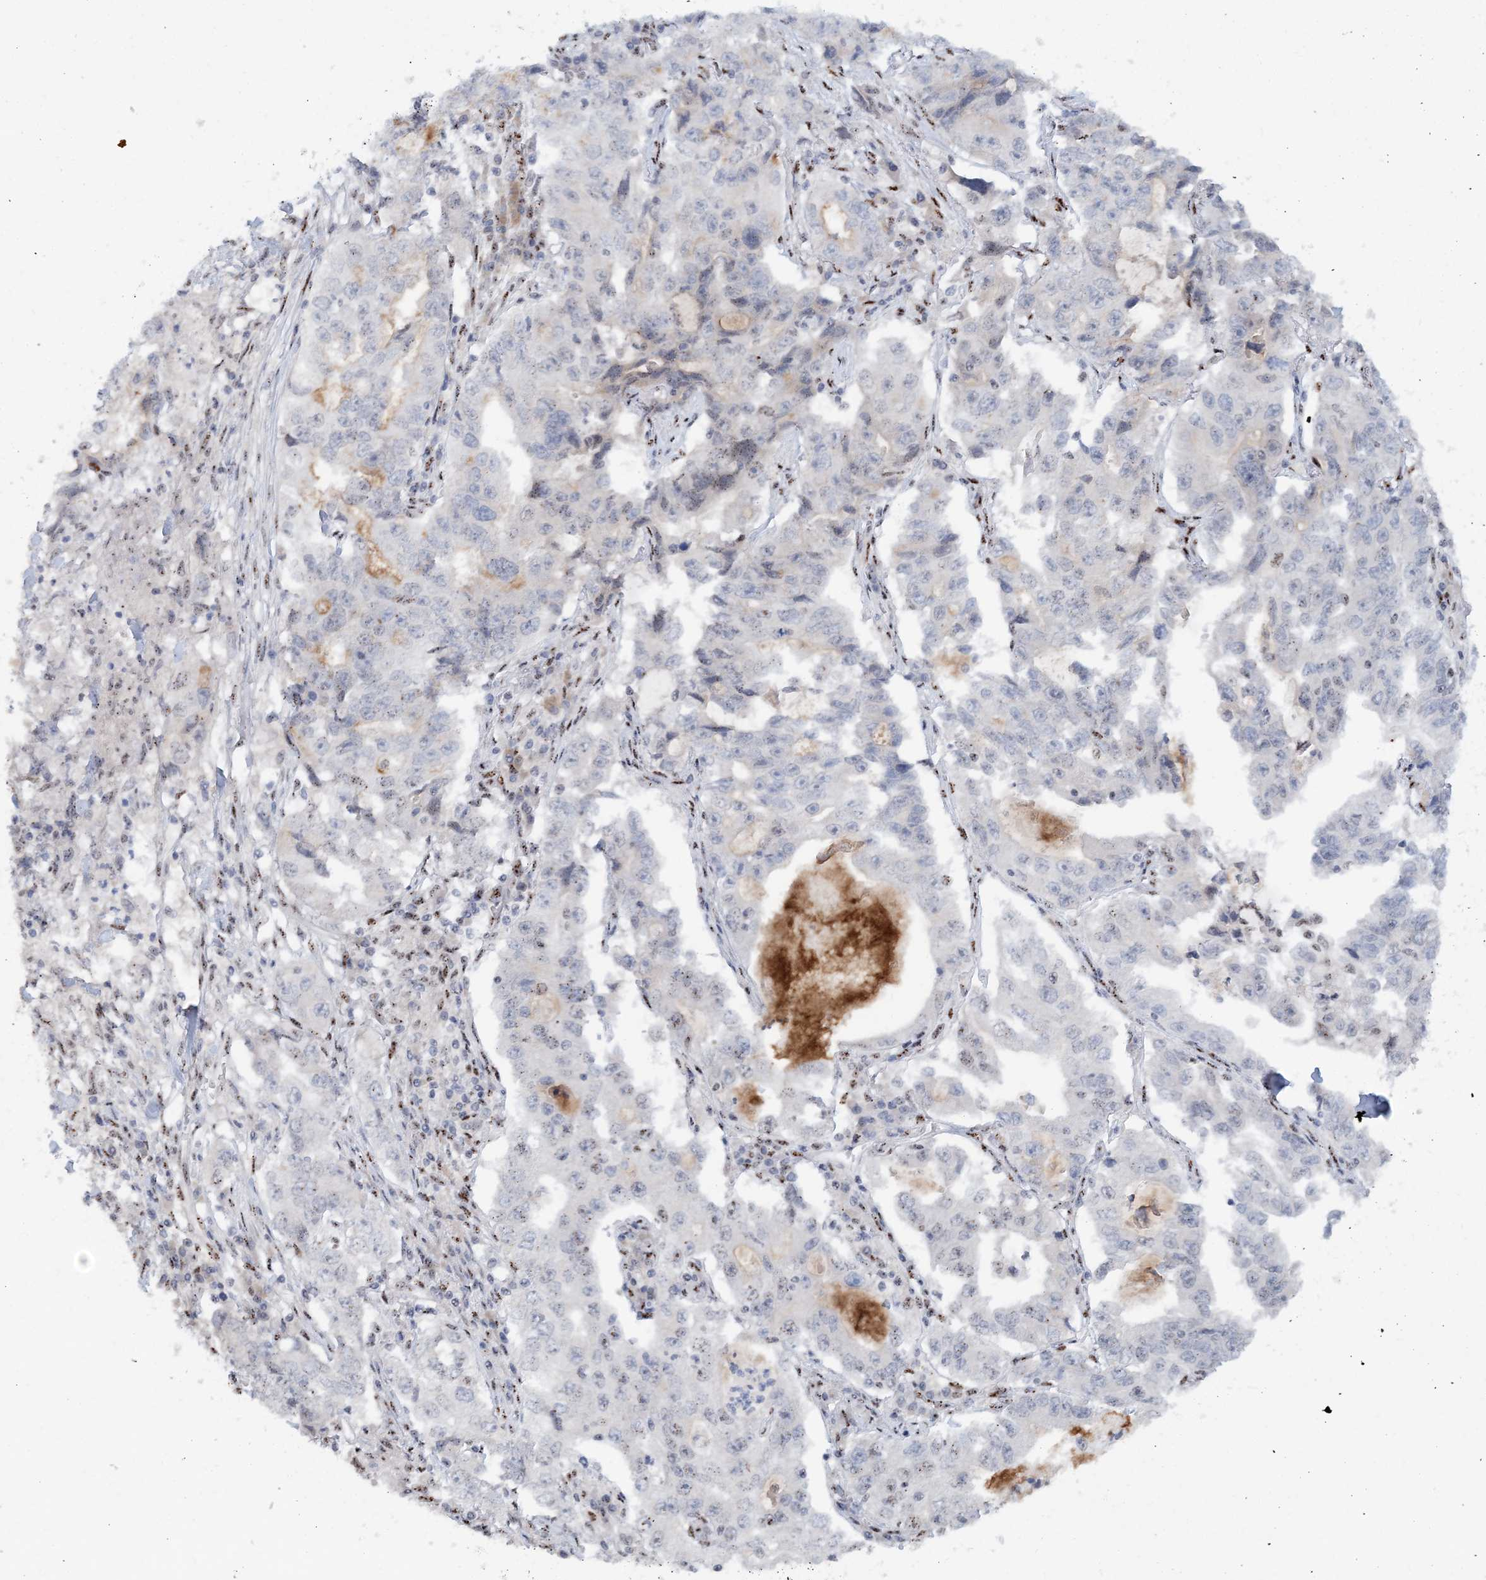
{"staining": {"intensity": "weak", "quantity": "<25%", "location": "nuclear"}, "tissue": "lung cancer", "cell_type": "Tumor cells", "image_type": "cancer", "snomed": [{"axis": "morphology", "description": "Adenocarcinoma, NOS"}, {"axis": "topography", "description": "Lung"}], "caption": "This is an immunohistochemistry histopathology image of human lung cancer. There is no staining in tumor cells.", "gene": "GIN1", "patient": {"sex": "female", "age": 51}}